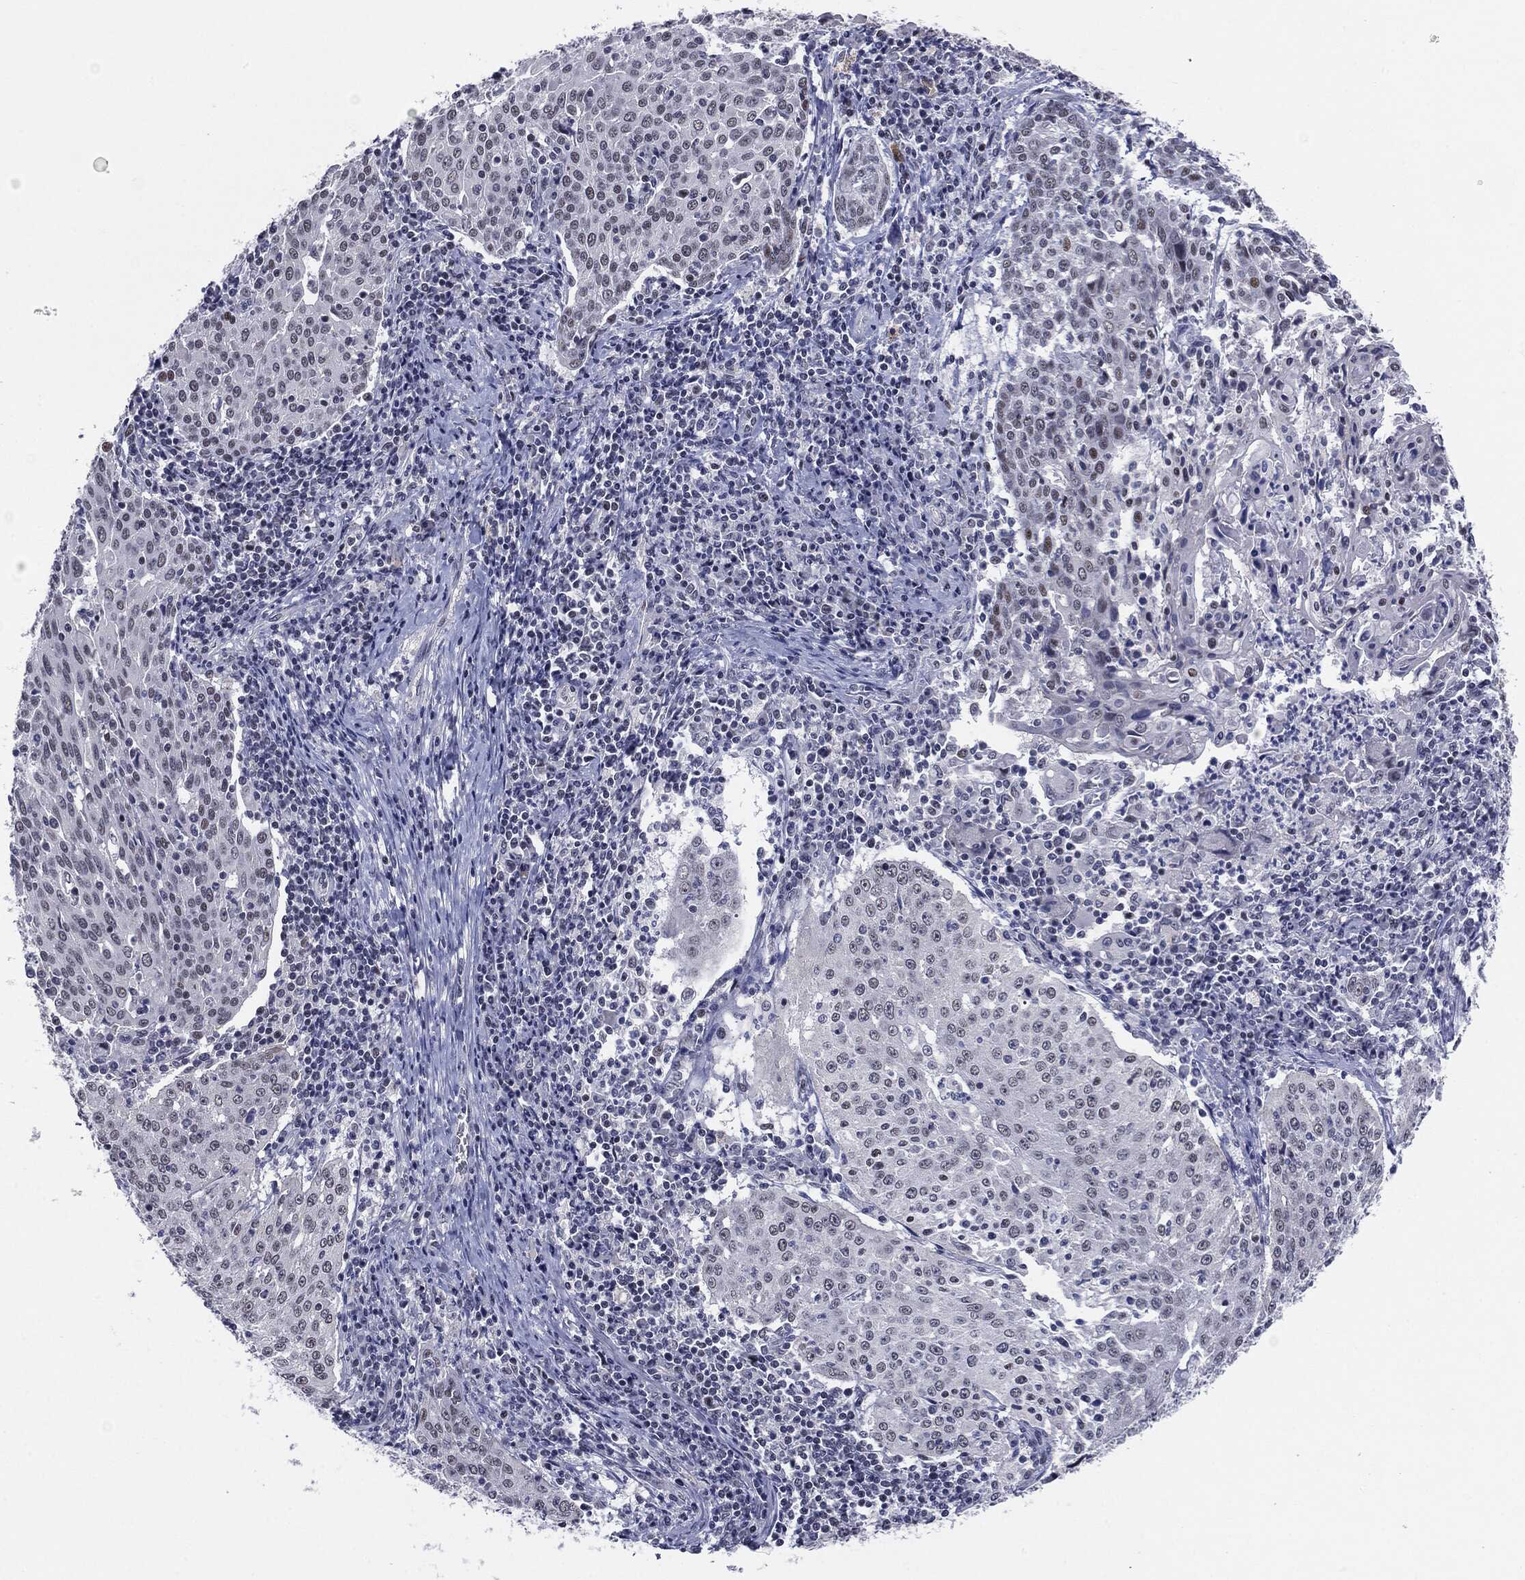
{"staining": {"intensity": "negative", "quantity": "none", "location": "none"}, "tissue": "cervical cancer", "cell_type": "Tumor cells", "image_type": "cancer", "snomed": [{"axis": "morphology", "description": "Squamous cell carcinoma, NOS"}, {"axis": "topography", "description": "Cervix"}], "caption": "Protein analysis of cervical cancer (squamous cell carcinoma) shows no significant expression in tumor cells.", "gene": "SLC5A5", "patient": {"sex": "female", "age": 41}}